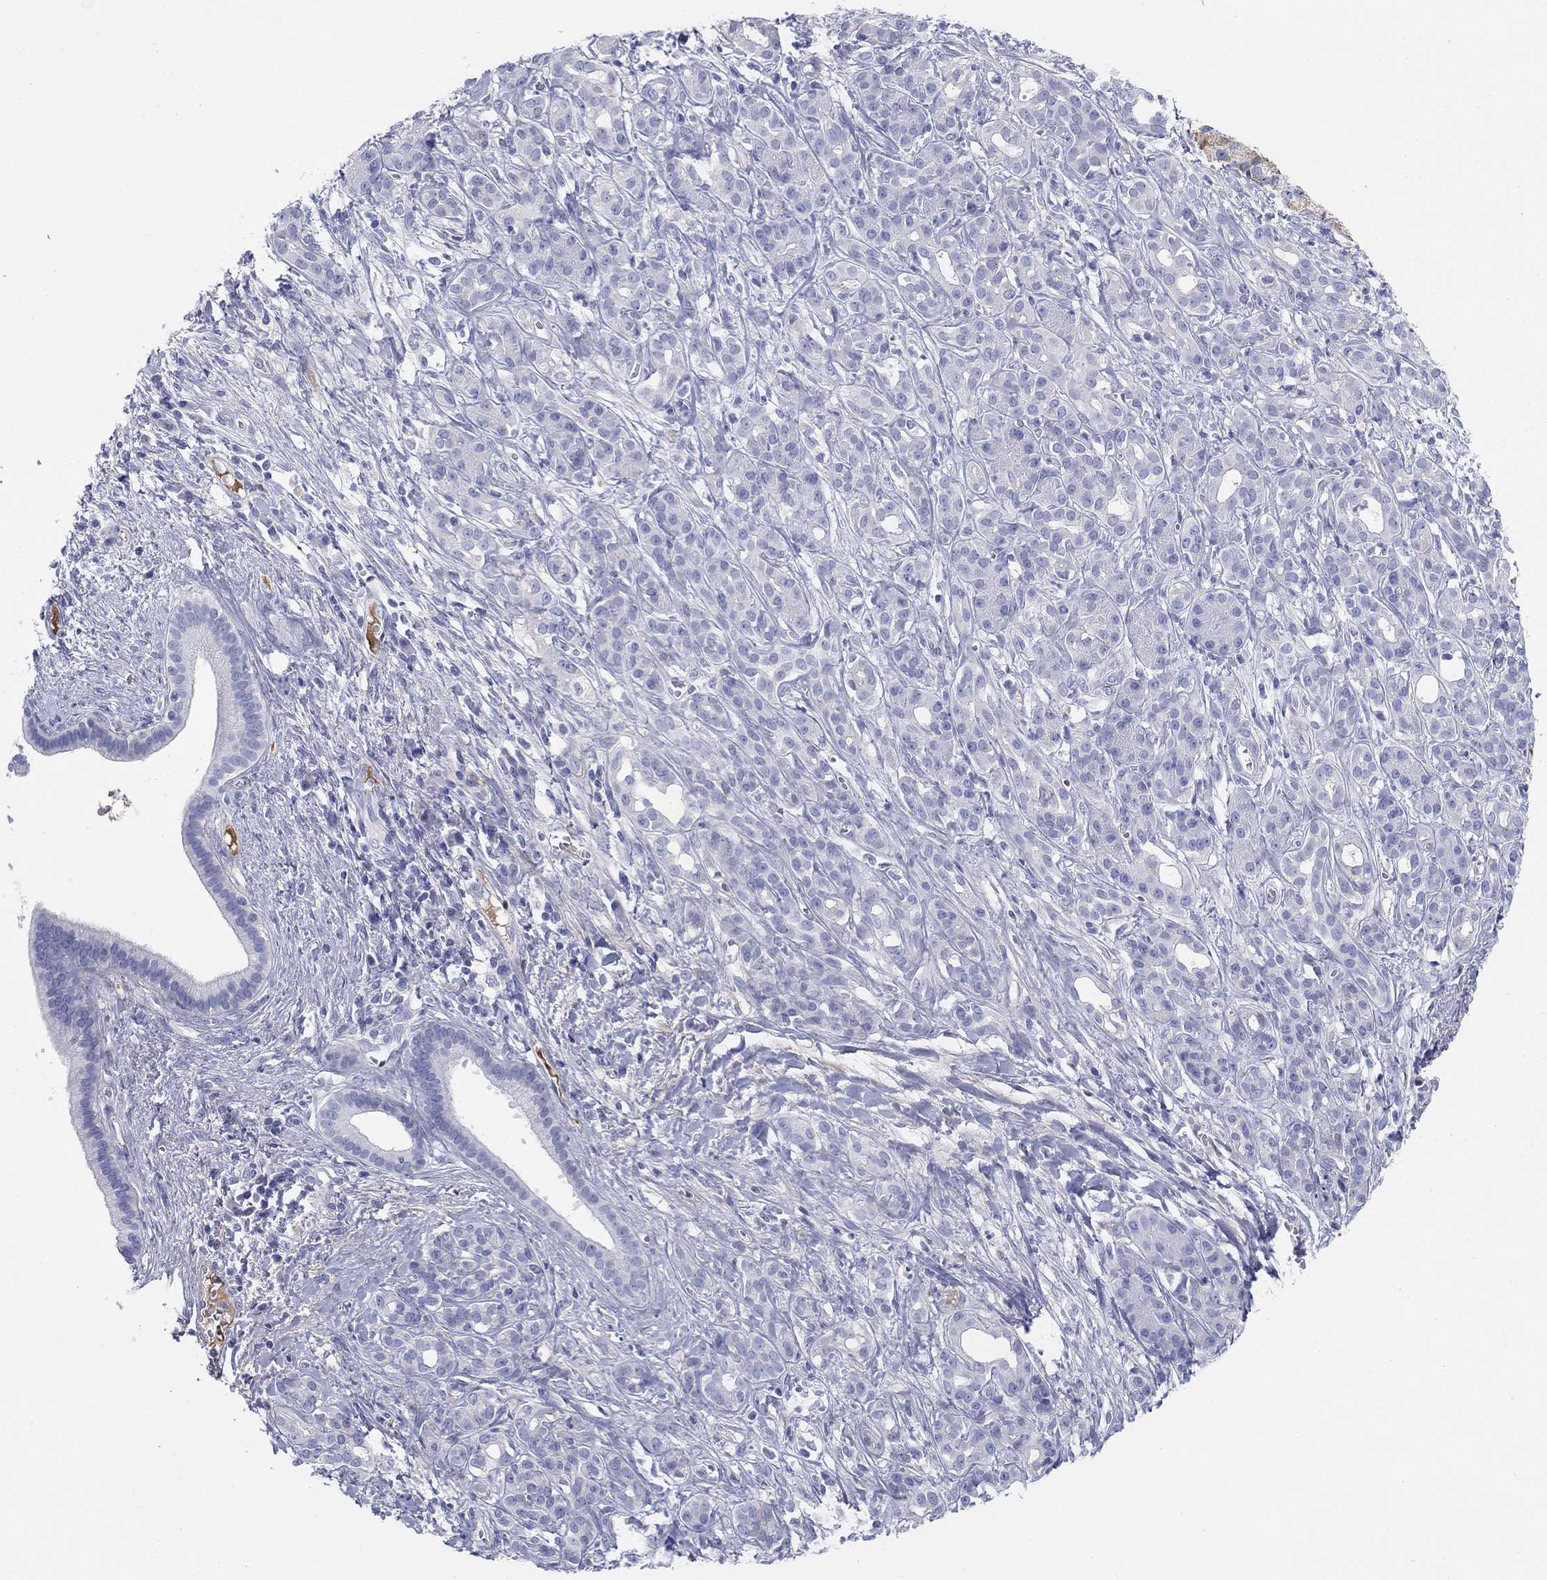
{"staining": {"intensity": "negative", "quantity": "none", "location": "none"}, "tissue": "pancreatic cancer", "cell_type": "Tumor cells", "image_type": "cancer", "snomed": [{"axis": "morphology", "description": "Adenocarcinoma, NOS"}, {"axis": "topography", "description": "Pancreas"}], "caption": "The micrograph exhibits no significant expression in tumor cells of pancreatic cancer (adenocarcinoma).", "gene": "HEATR4", "patient": {"sex": "male", "age": 61}}